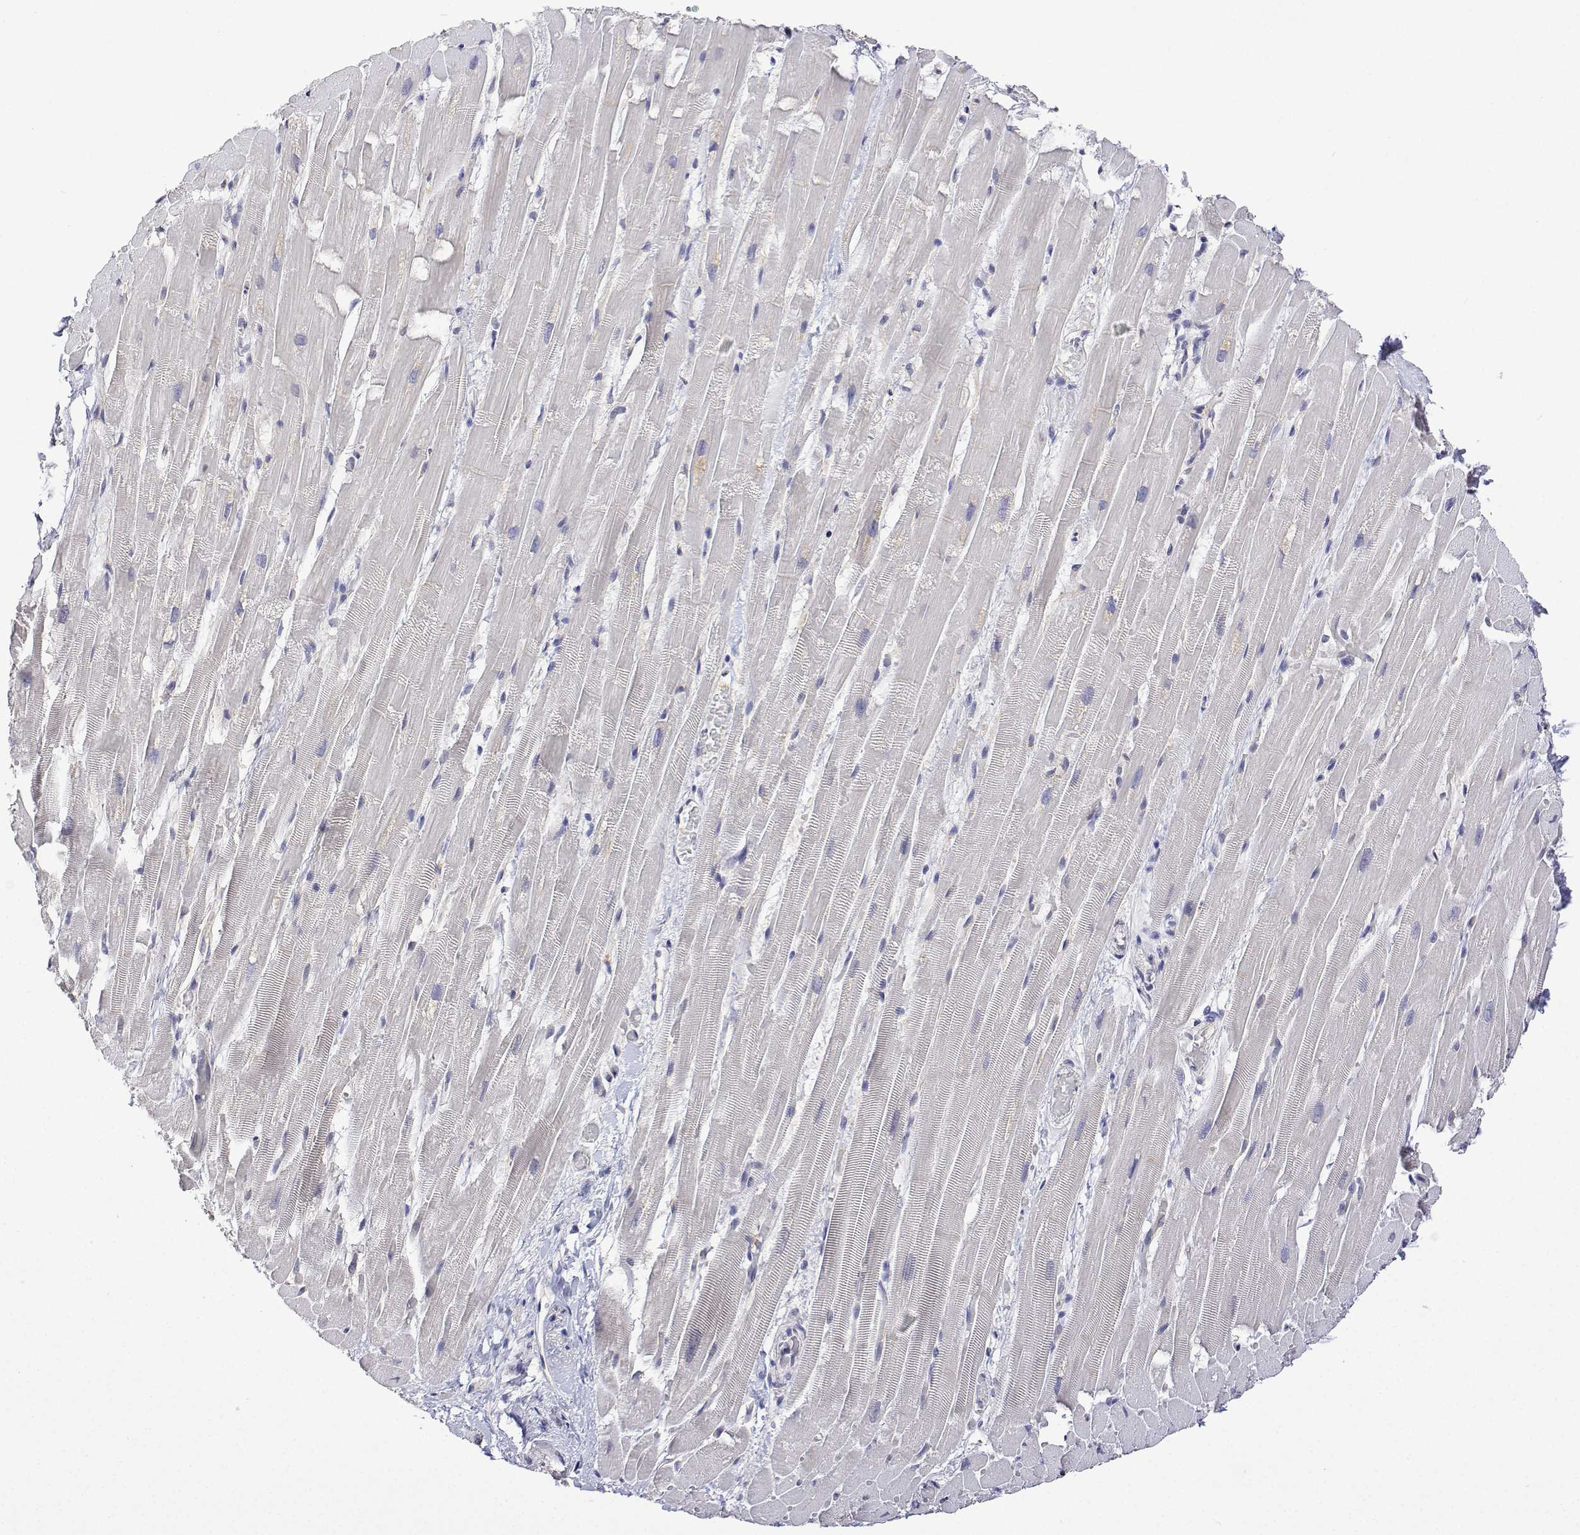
{"staining": {"intensity": "negative", "quantity": "none", "location": "none"}, "tissue": "heart muscle", "cell_type": "Cardiomyocytes", "image_type": "normal", "snomed": [{"axis": "morphology", "description": "Normal tissue, NOS"}, {"axis": "topography", "description": "Heart"}], "caption": "Immunohistochemistry of normal heart muscle demonstrates no staining in cardiomyocytes.", "gene": "PLCB1", "patient": {"sex": "male", "age": 37}}